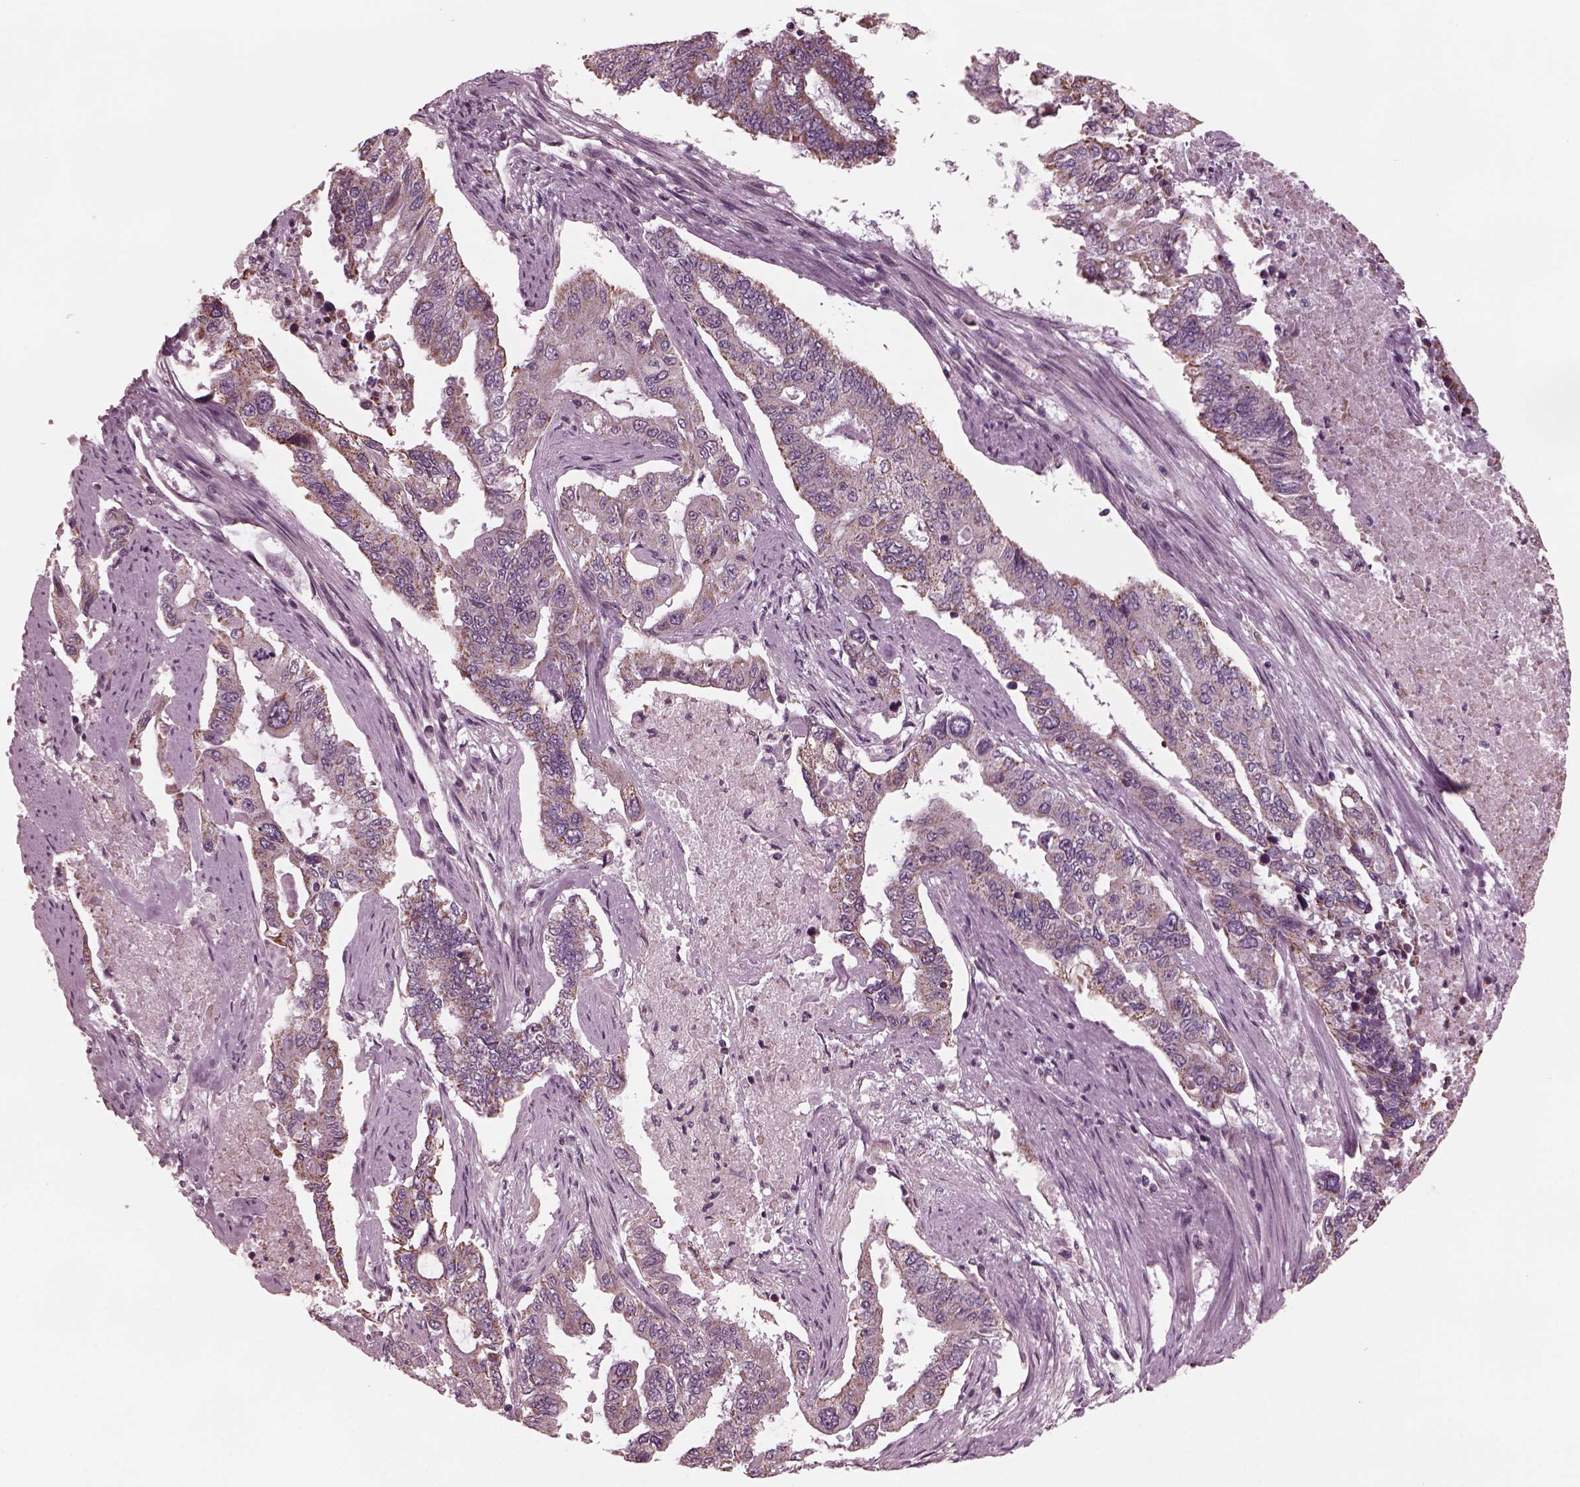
{"staining": {"intensity": "moderate", "quantity": "<25%", "location": "cytoplasmic/membranous"}, "tissue": "endometrial cancer", "cell_type": "Tumor cells", "image_type": "cancer", "snomed": [{"axis": "morphology", "description": "Adenocarcinoma, NOS"}, {"axis": "topography", "description": "Uterus"}], "caption": "A brown stain highlights moderate cytoplasmic/membranous staining of a protein in endometrial cancer tumor cells. (DAB IHC, brown staining for protein, blue staining for nuclei).", "gene": "CELSR3", "patient": {"sex": "female", "age": 59}}